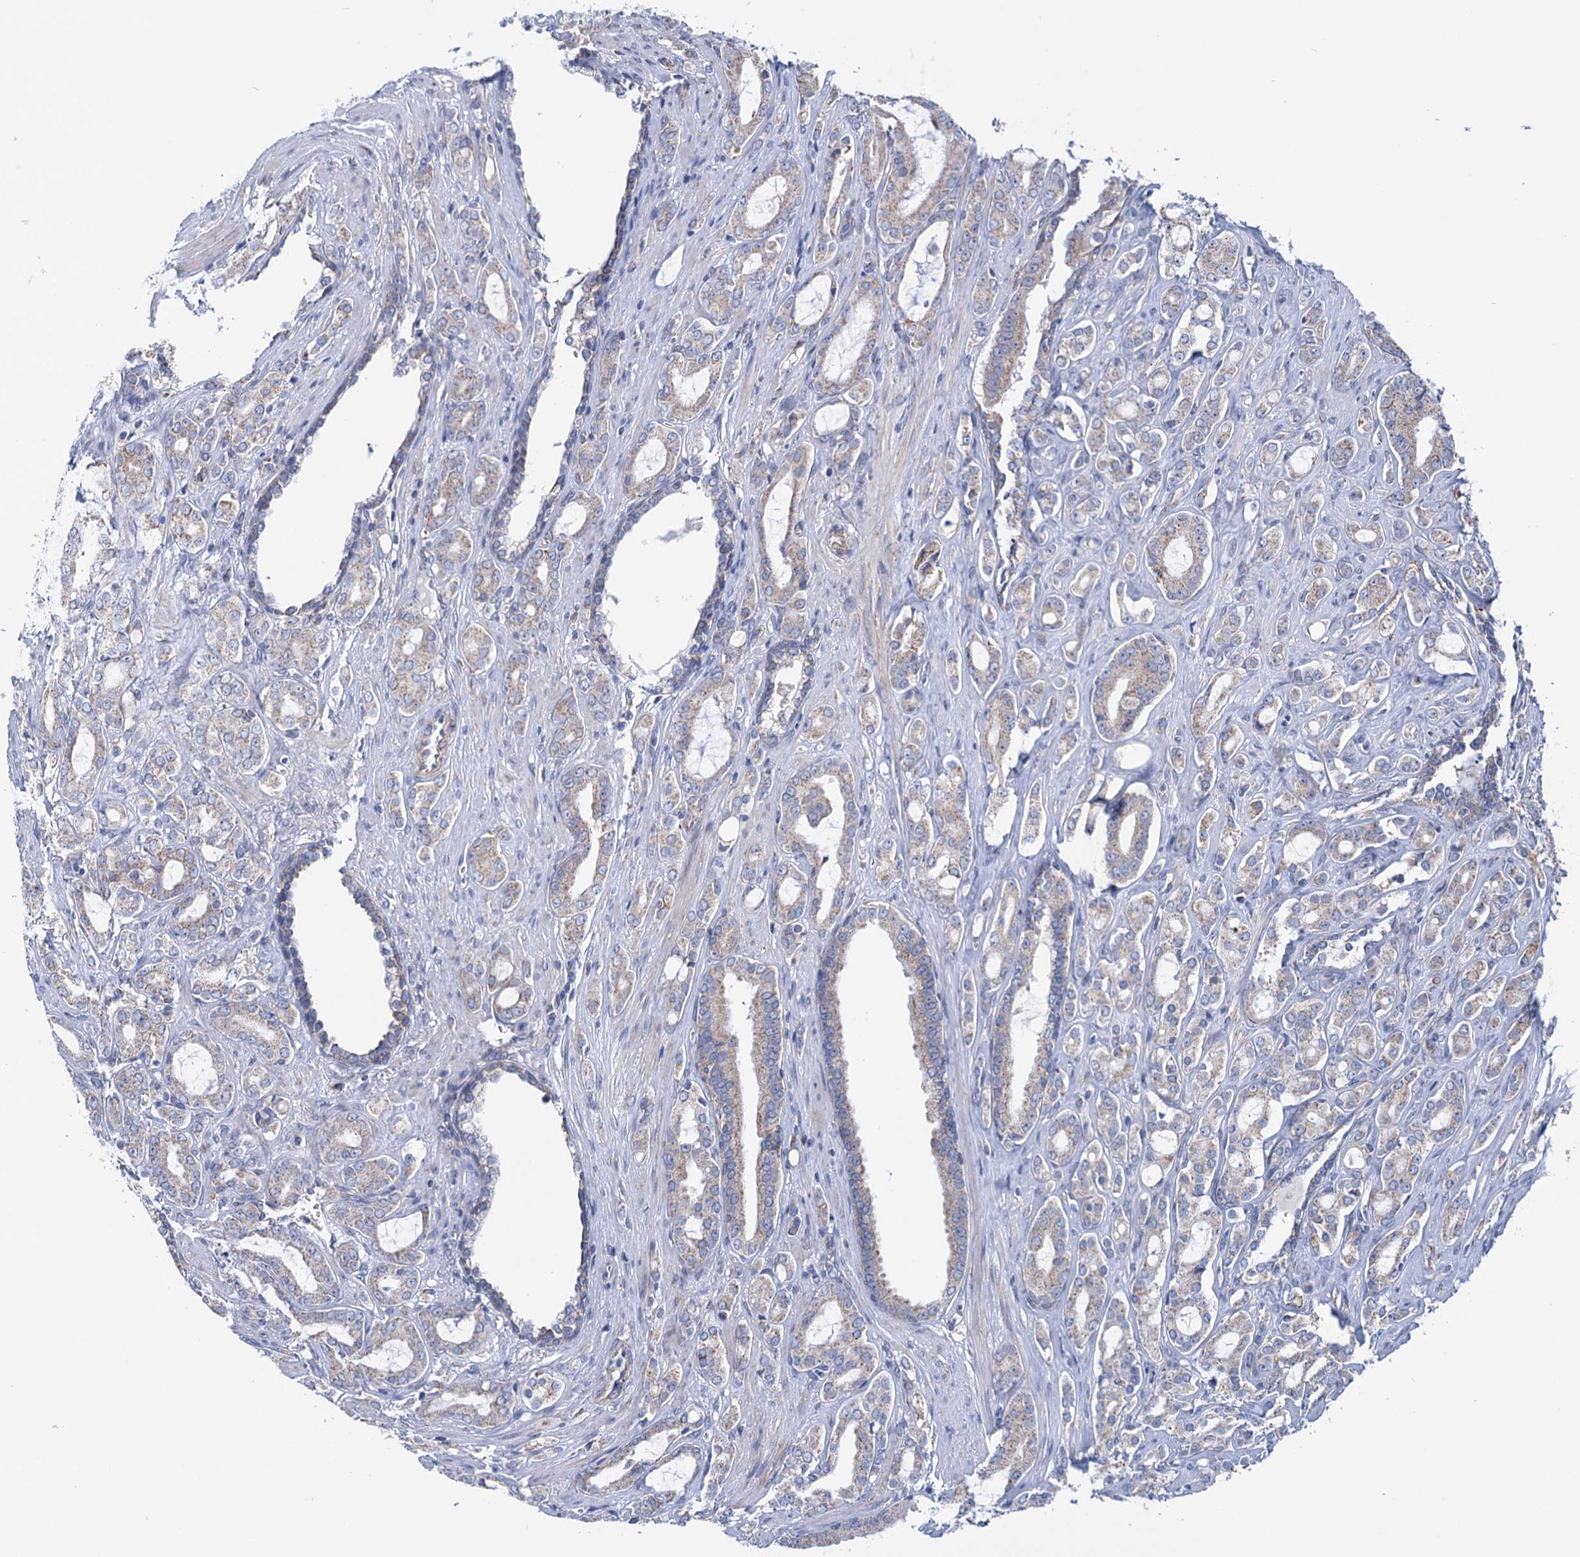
{"staining": {"intensity": "weak", "quantity": "25%-75%", "location": "cytoplasmic/membranous"}, "tissue": "prostate cancer", "cell_type": "Tumor cells", "image_type": "cancer", "snomed": [{"axis": "morphology", "description": "Adenocarcinoma, High grade"}, {"axis": "topography", "description": "Prostate"}], "caption": "The immunohistochemical stain highlights weak cytoplasmic/membranous expression in tumor cells of prostate cancer (adenocarcinoma (high-grade)) tissue. (DAB = brown stain, brightfield microscopy at high magnification).", "gene": "SUCLA2", "patient": {"sex": "male", "age": 72}}